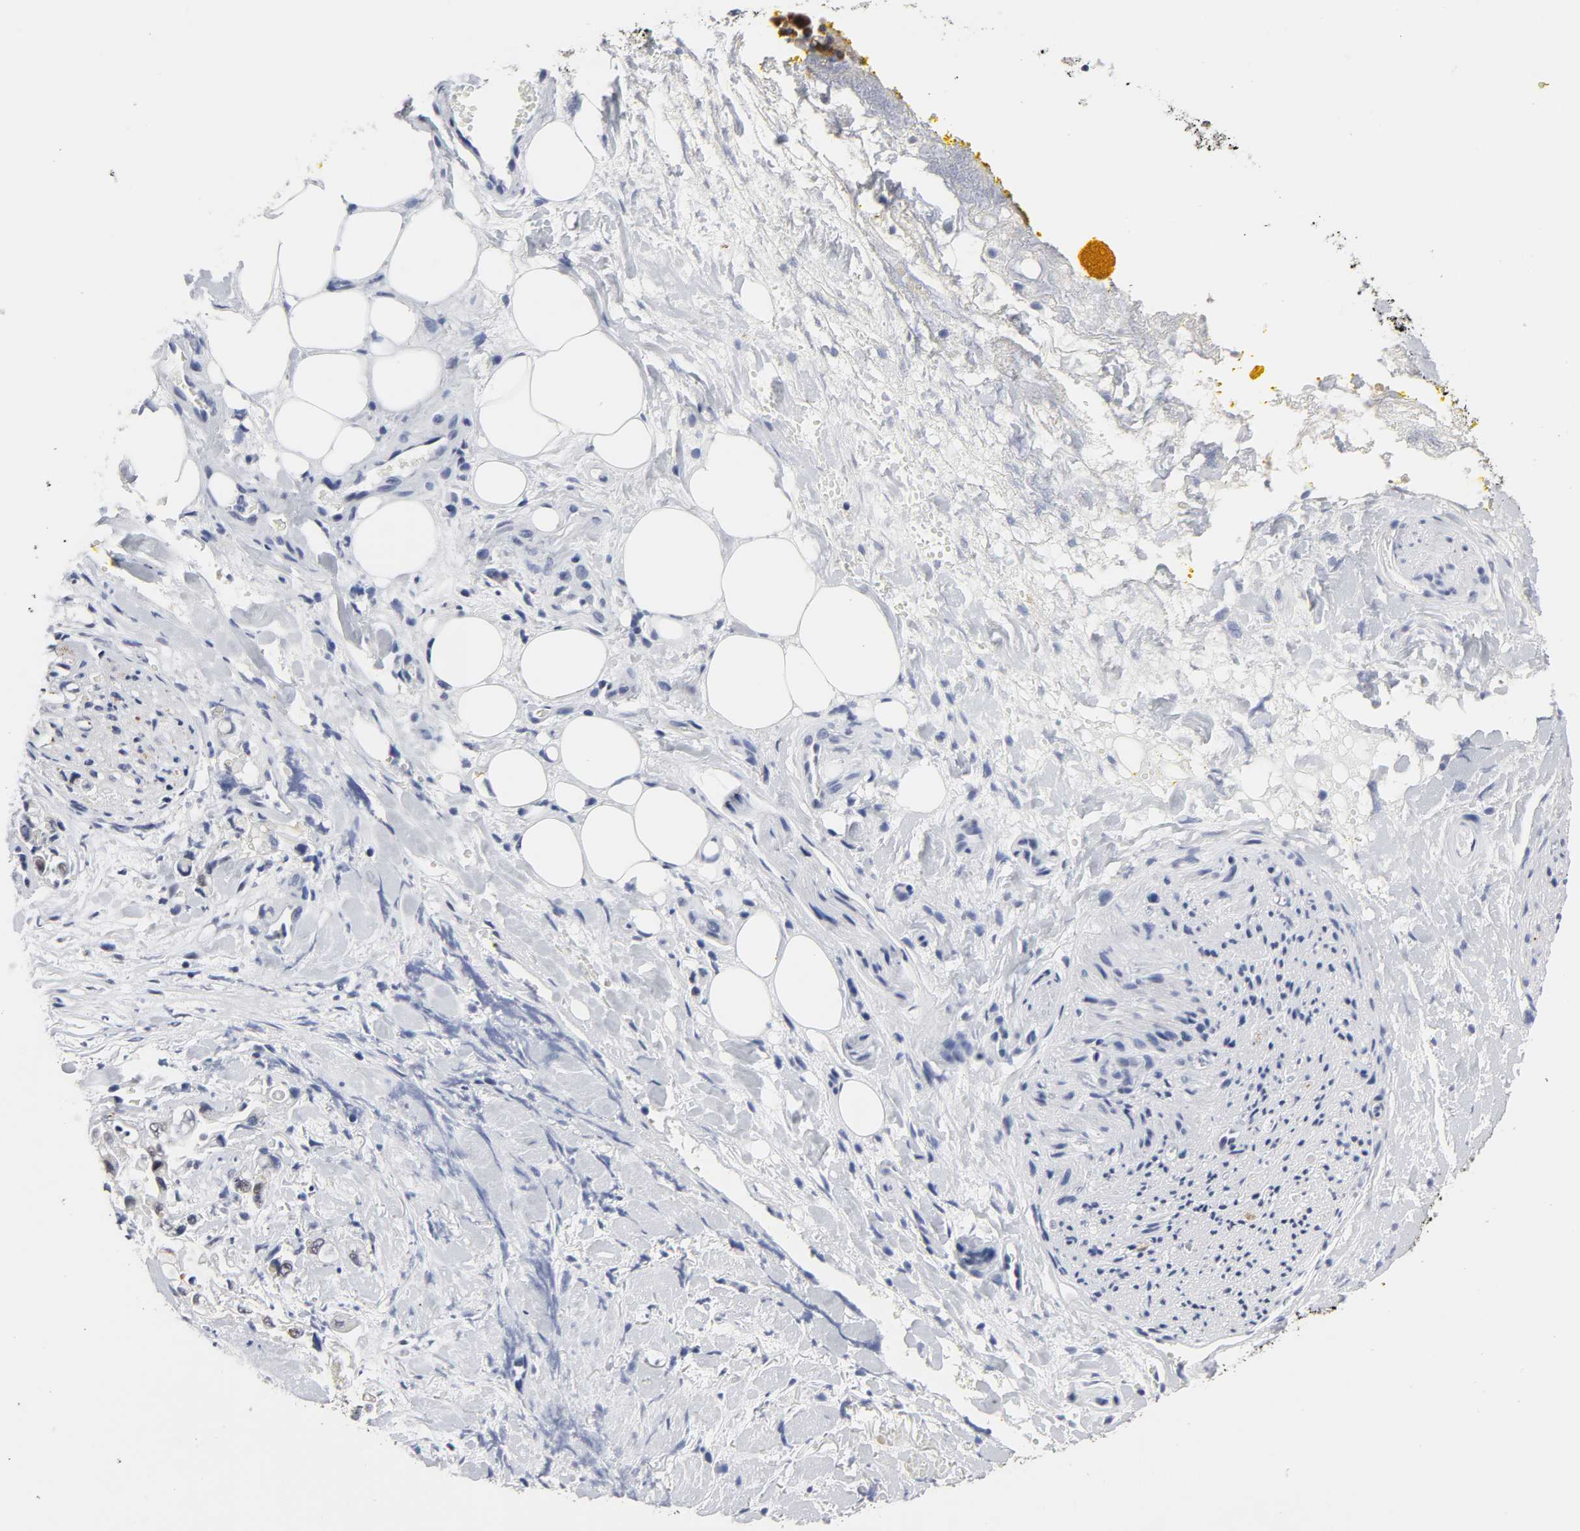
{"staining": {"intensity": "negative", "quantity": "none", "location": "none"}, "tissue": "pancreatic cancer", "cell_type": "Tumor cells", "image_type": "cancer", "snomed": [{"axis": "morphology", "description": "Adenocarcinoma, NOS"}, {"axis": "topography", "description": "Pancreas"}], "caption": "Tumor cells show no significant expression in pancreatic cancer (adenocarcinoma).", "gene": "GRHL2", "patient": {"sex": "male", "age": 70}}